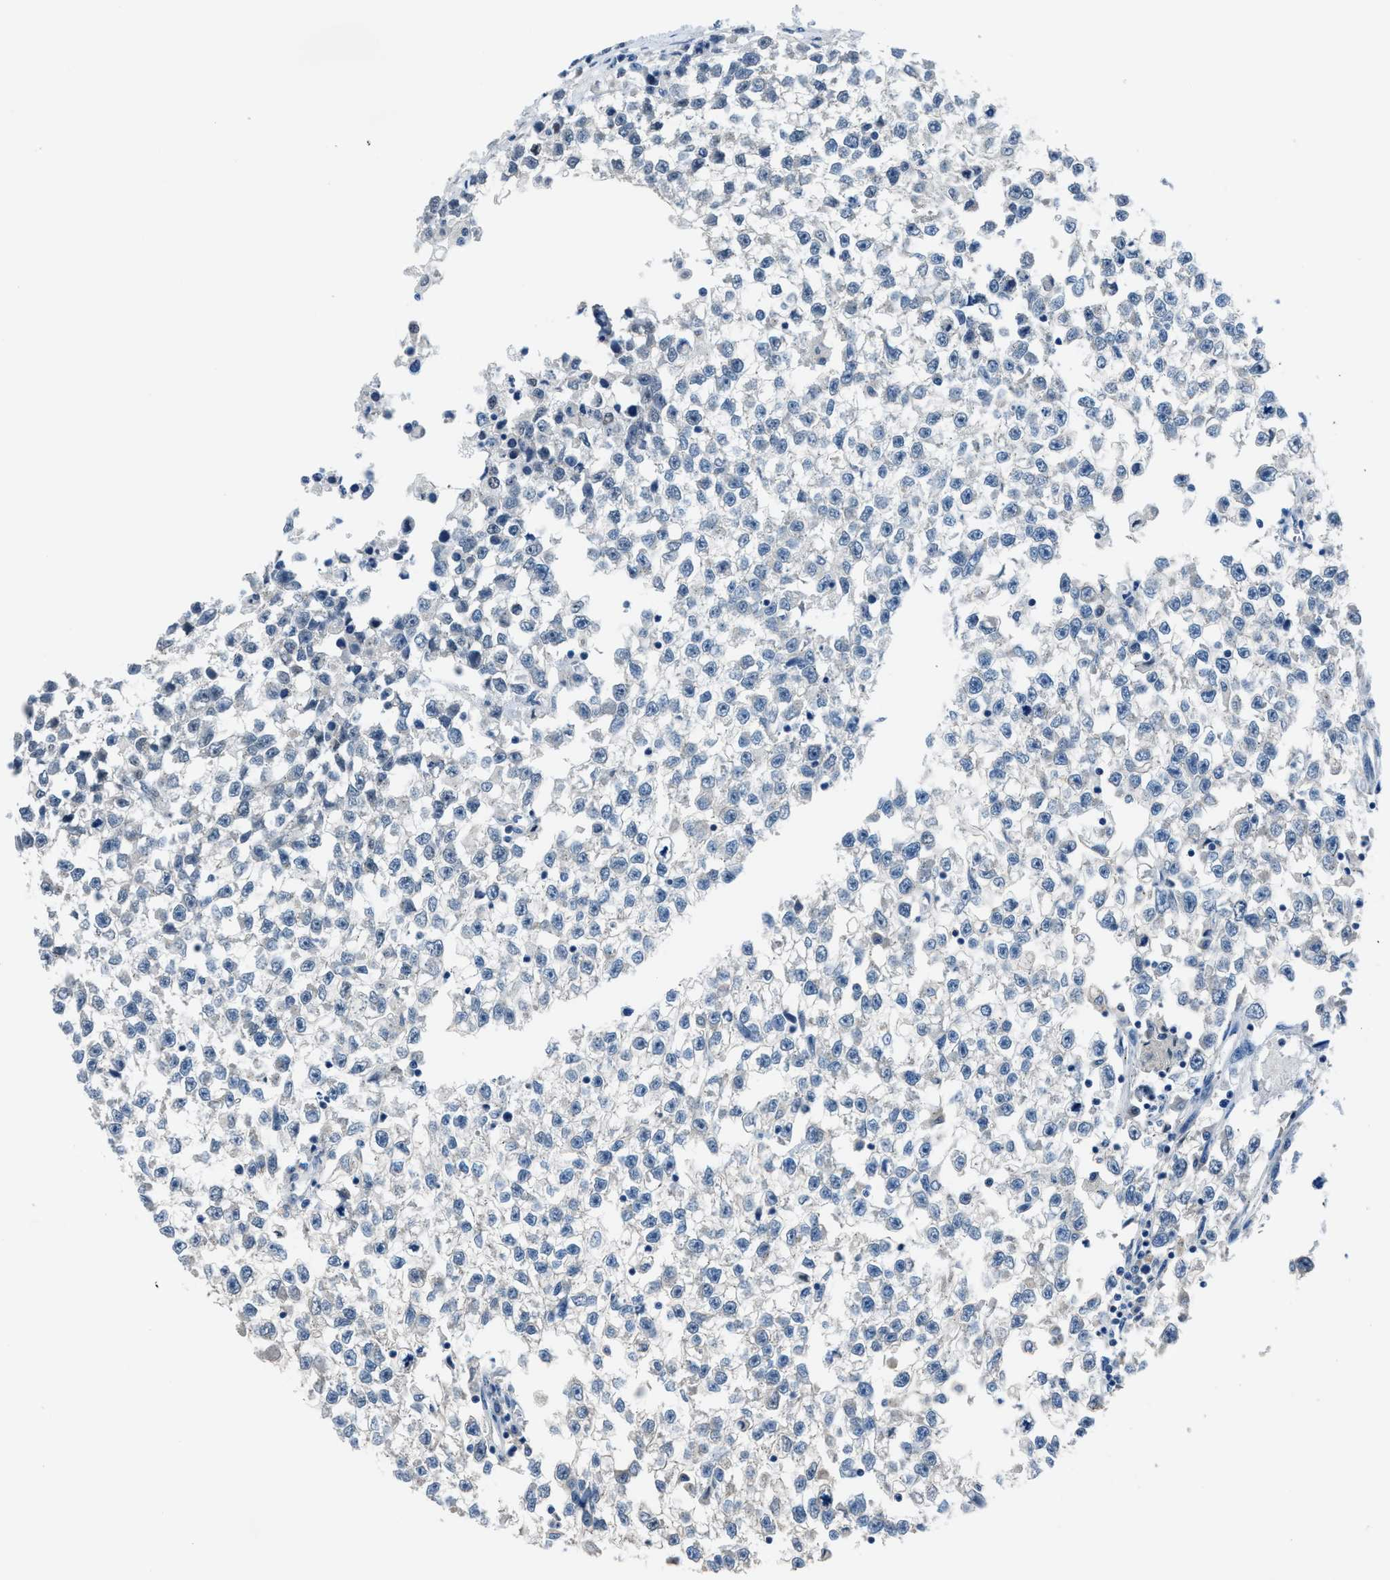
{"staining": {"intensity": "negative", "quantity": "none", "location": "none"}, "tissue": "testis cancer", "cell_type": "Tumor cells", "image_type": "cancer", "snomed": [{"axis": "morphology", "description": "Seminoma, NOS"}, {"axis": "morphology", "description": "Carcinoma, Embryonal, NOS"}, {"axis": "topography", "description": "Testis"}], "caption": "Human testis cancer stained for a protein using immunohistochemistry (IHC) shows no staining in tumor cells.", "gene": "DUSP19", "patient": {"sex": "male", "age": 51}}